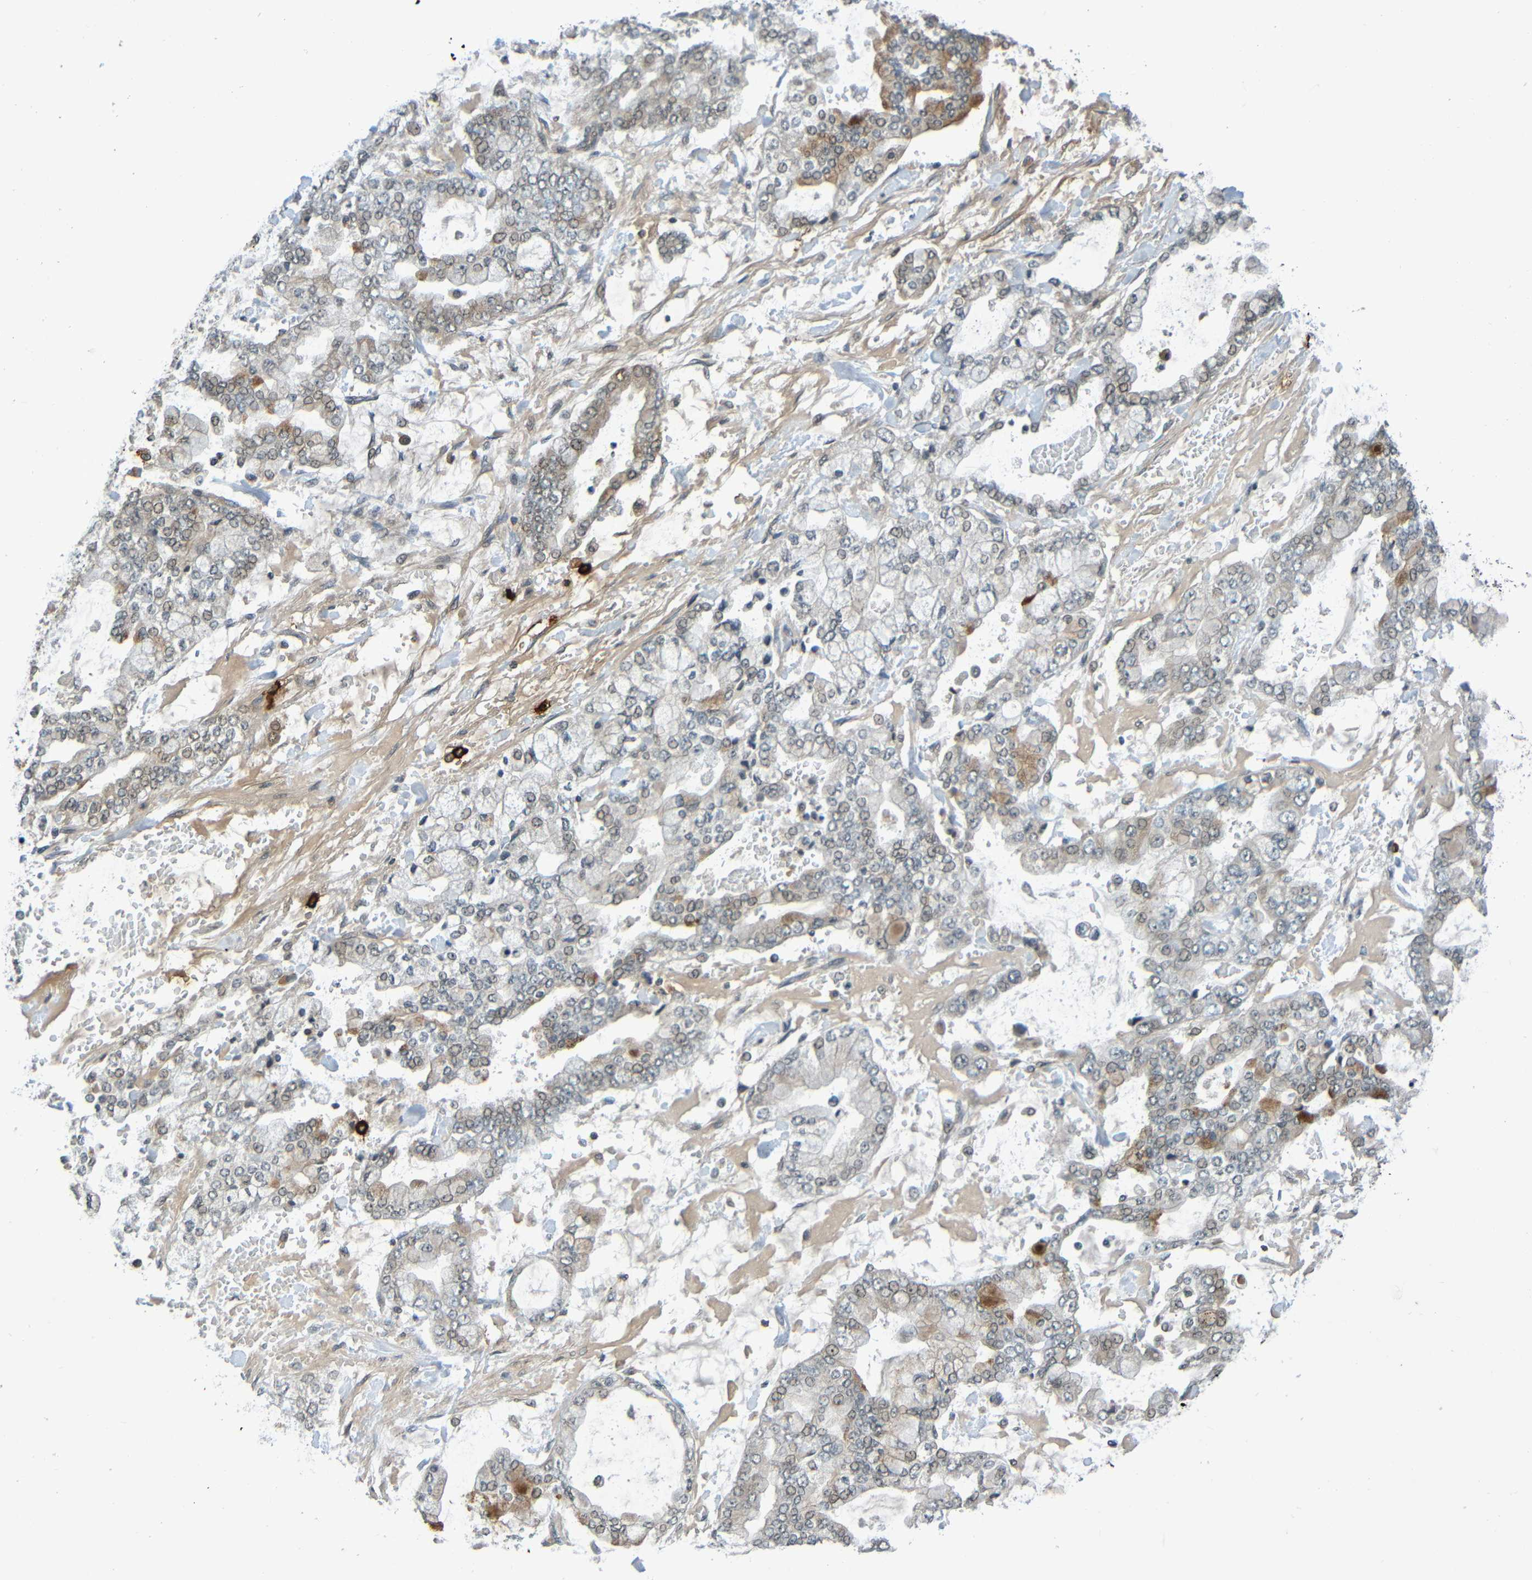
{"staining": {"intensity": "moderate", "quantity": "25%-75%", "location": "cytoplasmic/membranous,nuclear"}, "tissue": "stomach cancer", "cell_type": "Tumor cells", "image_type": "cancer", "snomed": [{"axis": "morphology", "description": "Normal tissue, NOS"}, {"axis": "morphology", "description": "Adenocarcinoma, NOS"}, {"axis": "topography", "description": "Stomach, upper"}, {"axis": "topography", "description": "Stomach"}], "caption": "Immunohistochemical staining of stomach adenocarcinoma reveals medium levels of moderate cytoplasmic/membranous and nuclear staining in about 25%-75% of tumor cells. Immunohistochemistry stains the protein of interest in brown and the nuclei are stained blue.", "gene": "C3AR1", "patient": {"sex": "male", "age": 76}}